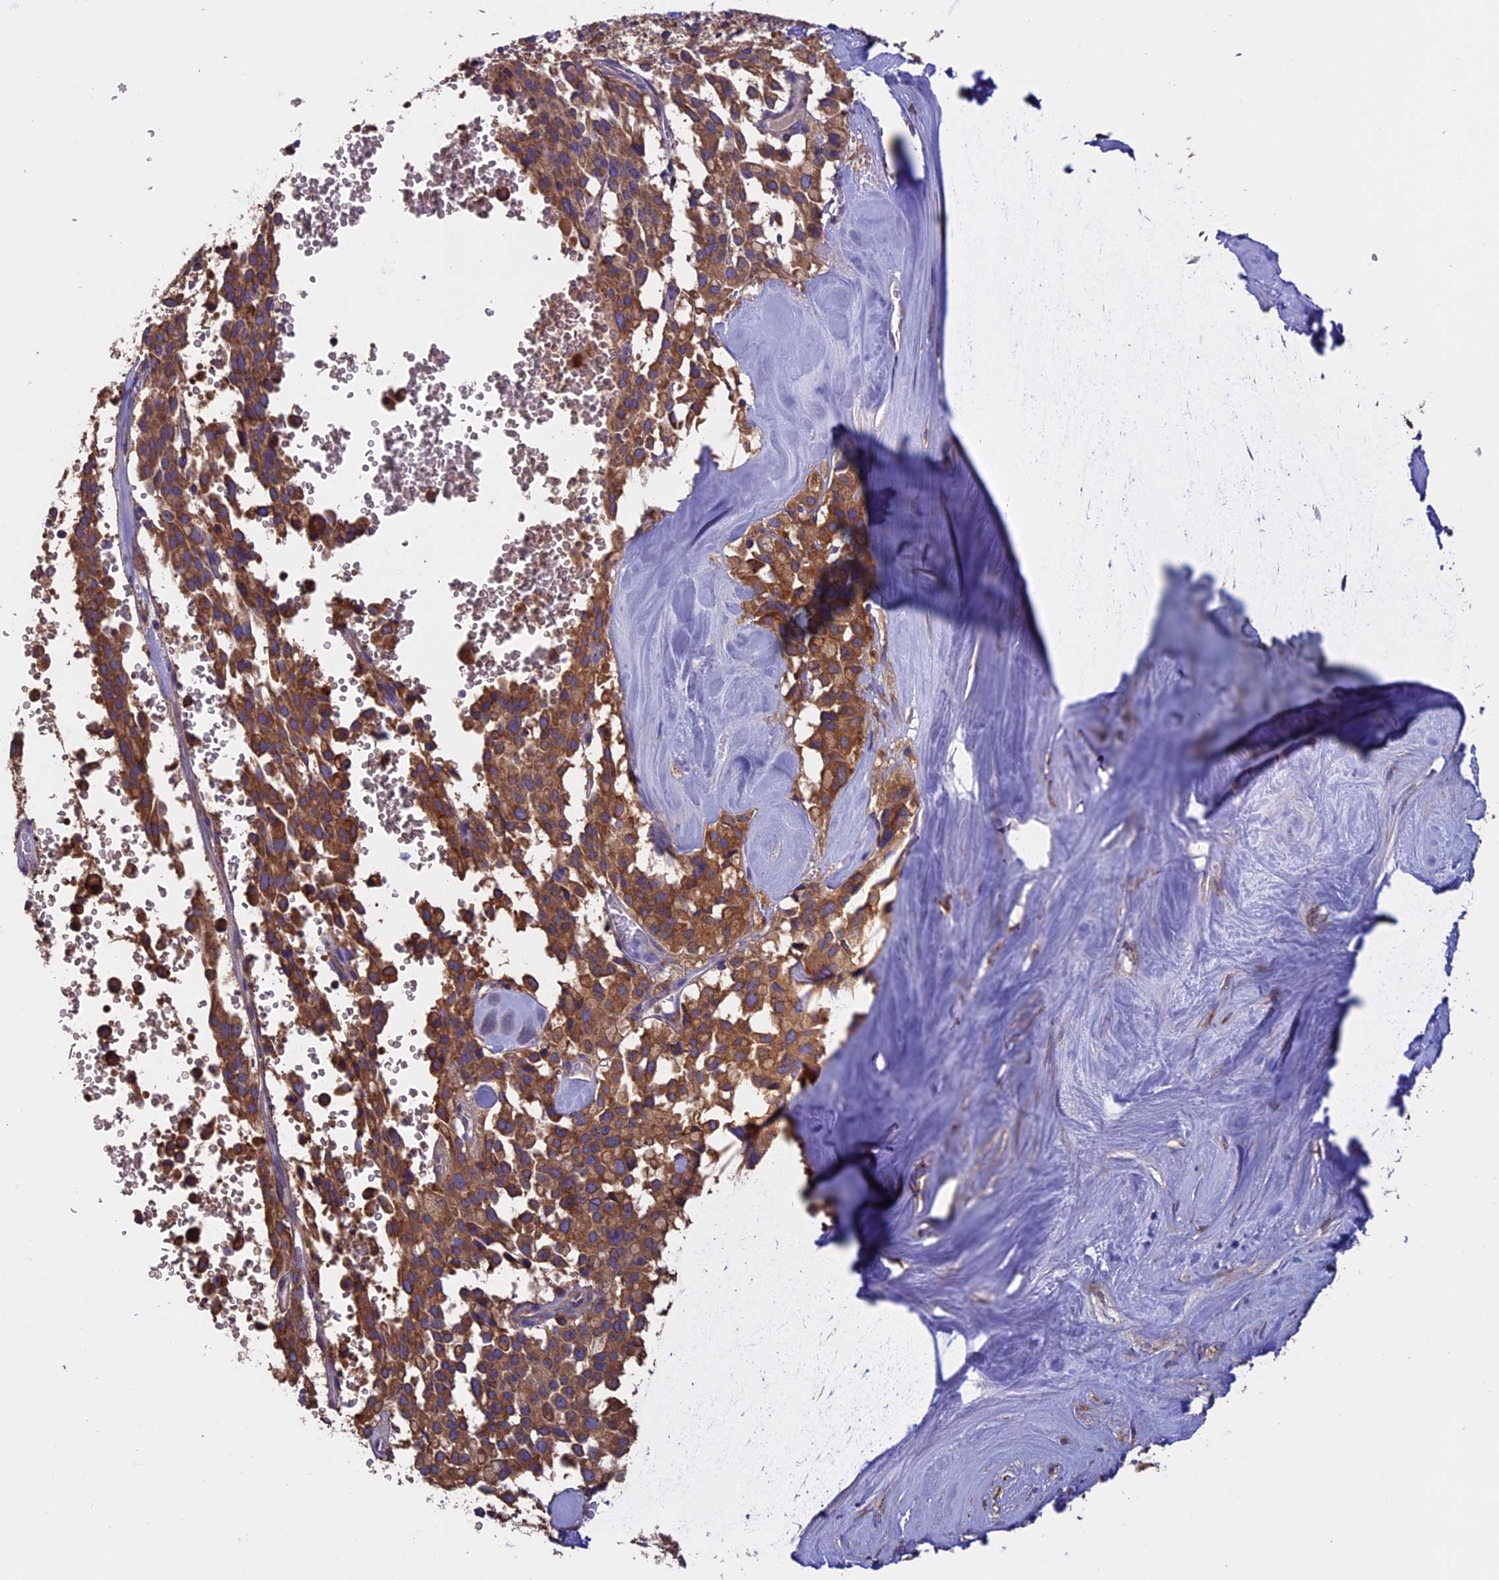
{"staining": {"intensity": "moderate", "quantity": ">75%", "location": "cytoplasmic/membranous"}, "tissue": "pancreatic cancer", "cell_type": "Tumor cells", "image_type": "cancer", "snomed": [{"axis": "morphology", "description": "Adenocarcinoma, NOS"}, {"axis": "topography", "description": "Pancreas"}], "caption": "The immunohistochemical stain labels moderate cytoplasmic/membranous staining in tumor cells of pancreatic cancer tissue. The staining is performed using DAB brown chromogen to label protein expression. The nuclei are counter-stained blue using hematoxylin.", "gene": "BTBD3", "patient": {"sex": "male", "age": 65}}